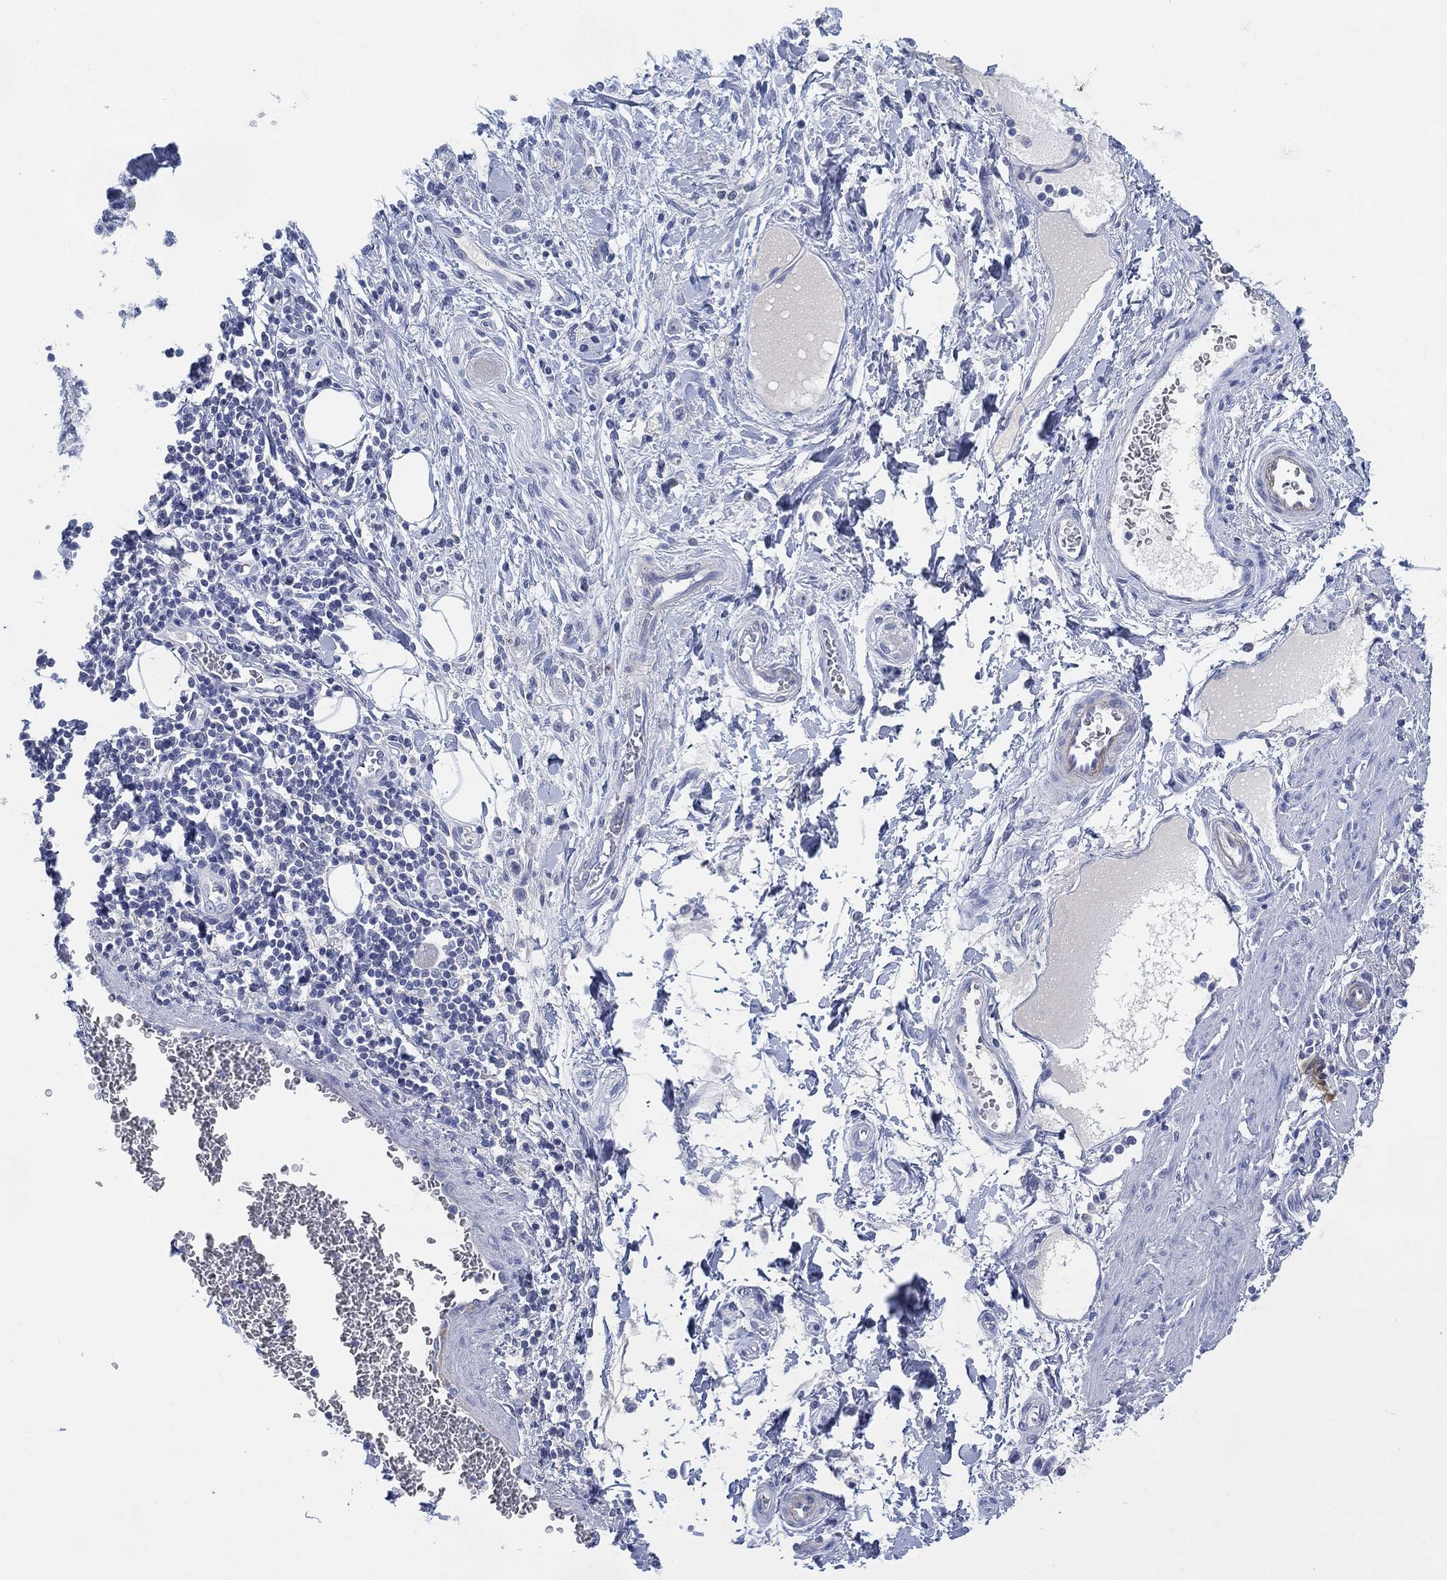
{"staining": {"intensity": "negative", "quantity": "none", "location": "none"}, "tissue": "stomach cancer", "cell_type": "Tumor cells", "image_type": "cancer", "snomed": [{"axis": "morphology", "description": "Adenocarcinoma, NOS"}, {"axis": "topography", "description": "Stomach"}], "caption": "DAB (3,3'-diaminobenzidine) immunohistochemical staining of human stomach adenocarcinoma exhibits no significant expression in tumor cells. (Brightfield microscopy of DAB immunohistochemistry at high magnification).", "gene": "ADAD2", "patient": {"sex": "male", "age": 58}}